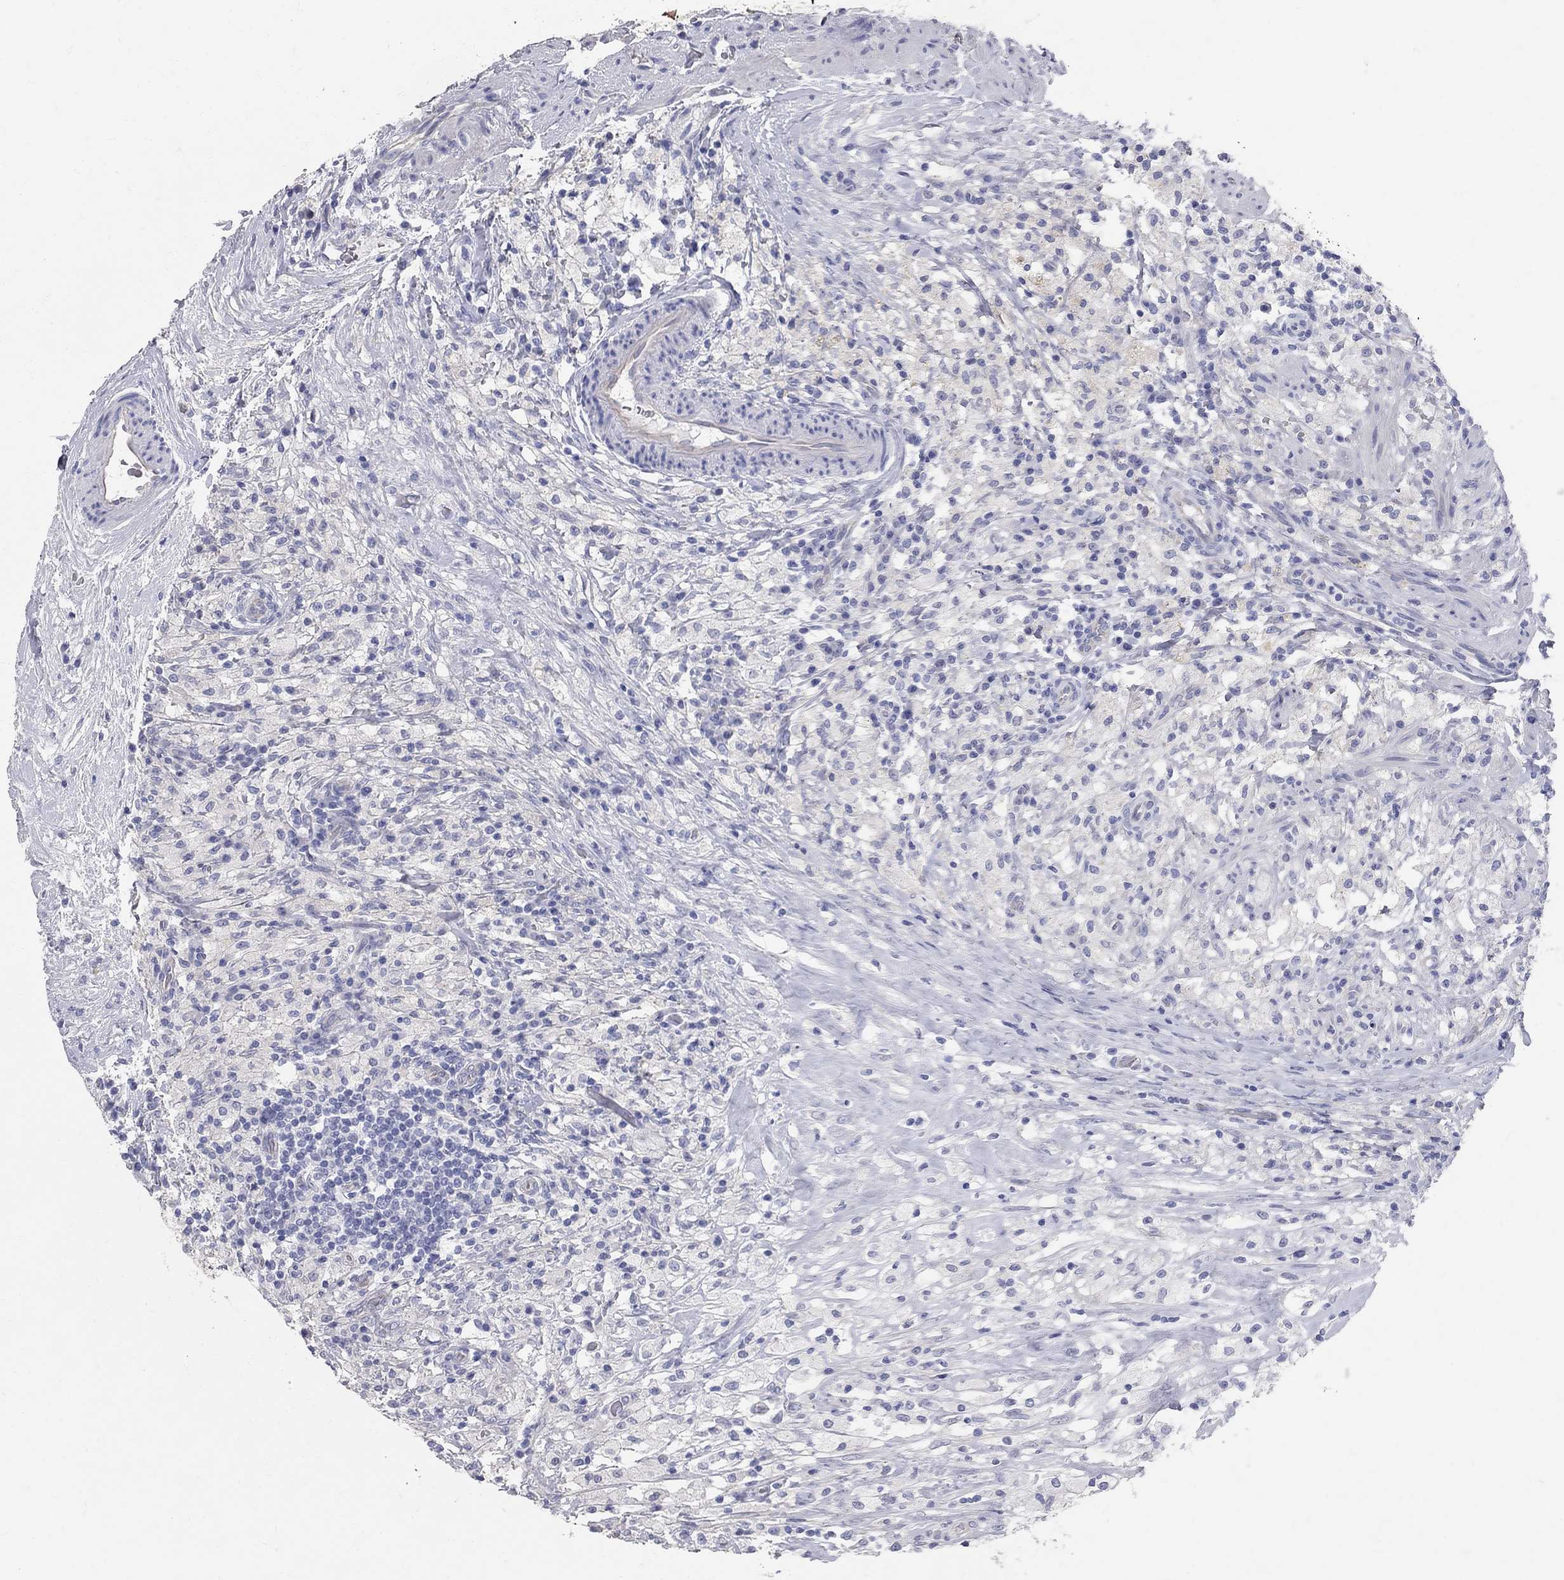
{"staining": {"intensity": "negative", "quantity": "none", "location": "none"}, "tissue": "testis cancer", "cell_type": "Tumor cells", "image_type": "cancer", "snomed": [{"axis": "morphology", "description": "Necrosis, NOS"}, {"axis": "morphology", "description": "Carcinoma, Embryonal, NOS"}, {"axis": "topography", "description": "Testis"}], "caption": "Tumor cells show no significant protein staining in testis embryonal carcinoma.", "gene": "AOX1", "patient": {"sex": "male", "age": 19}}